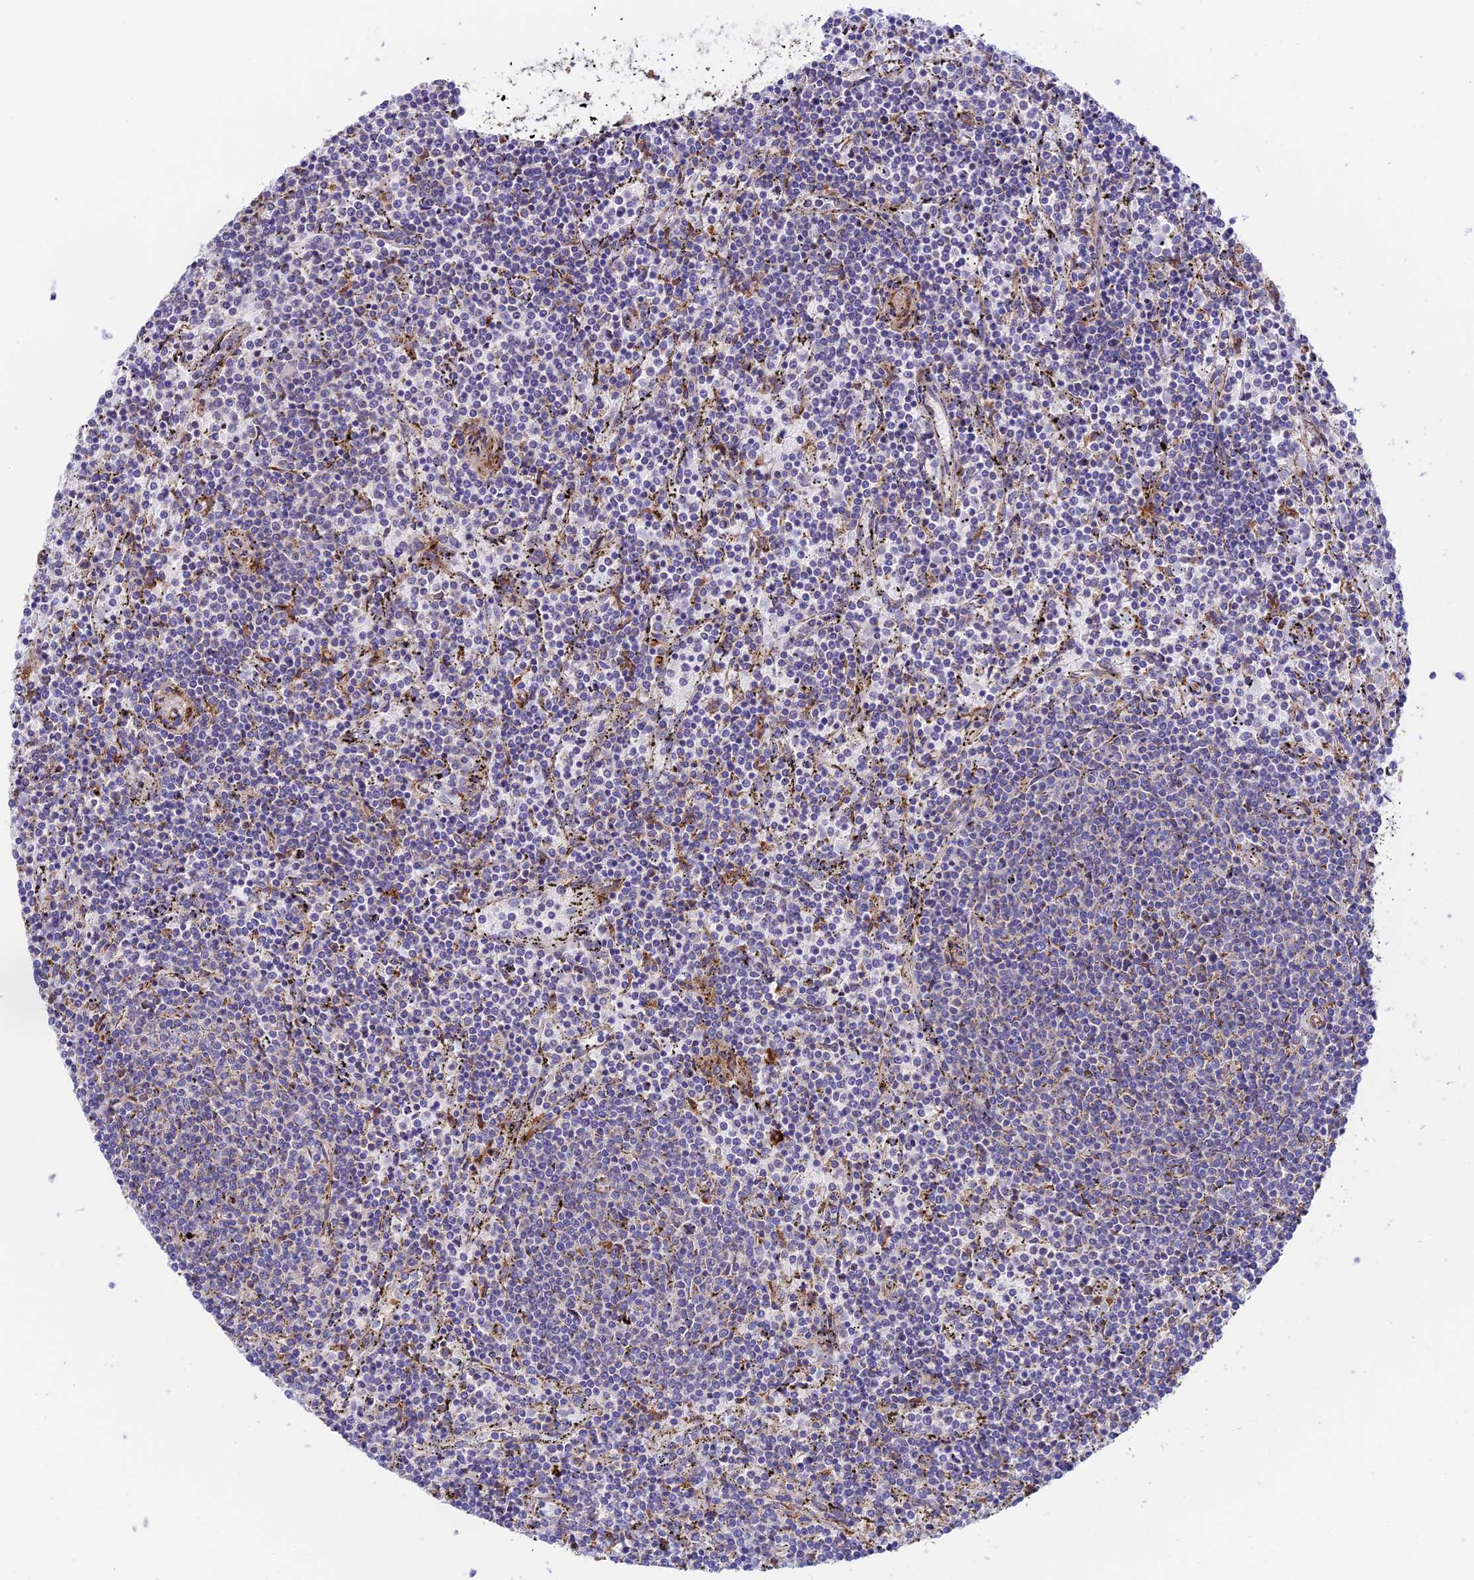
{"staining": {"intensity": "negative", "quantity": "none", "location": "none"}, "tissue": "lymphoma", "cell_type": "Tumor cells", "image_type": "cancer", "snomed": [{"axis": "morphology", "description": "Malignant lymphoma, non-Hodgkin's type, Low grade"}, {"axis": "topography", "description": "Spleen"}], "caption": "Human malignant lymphoma, non-Hodgkin's type (low-grade) stained for a protein using immunohistochemistry reveals no staining in tumor cells.", "gene": "VPS13C", "patient": {"sex": "female", "age": 50}}